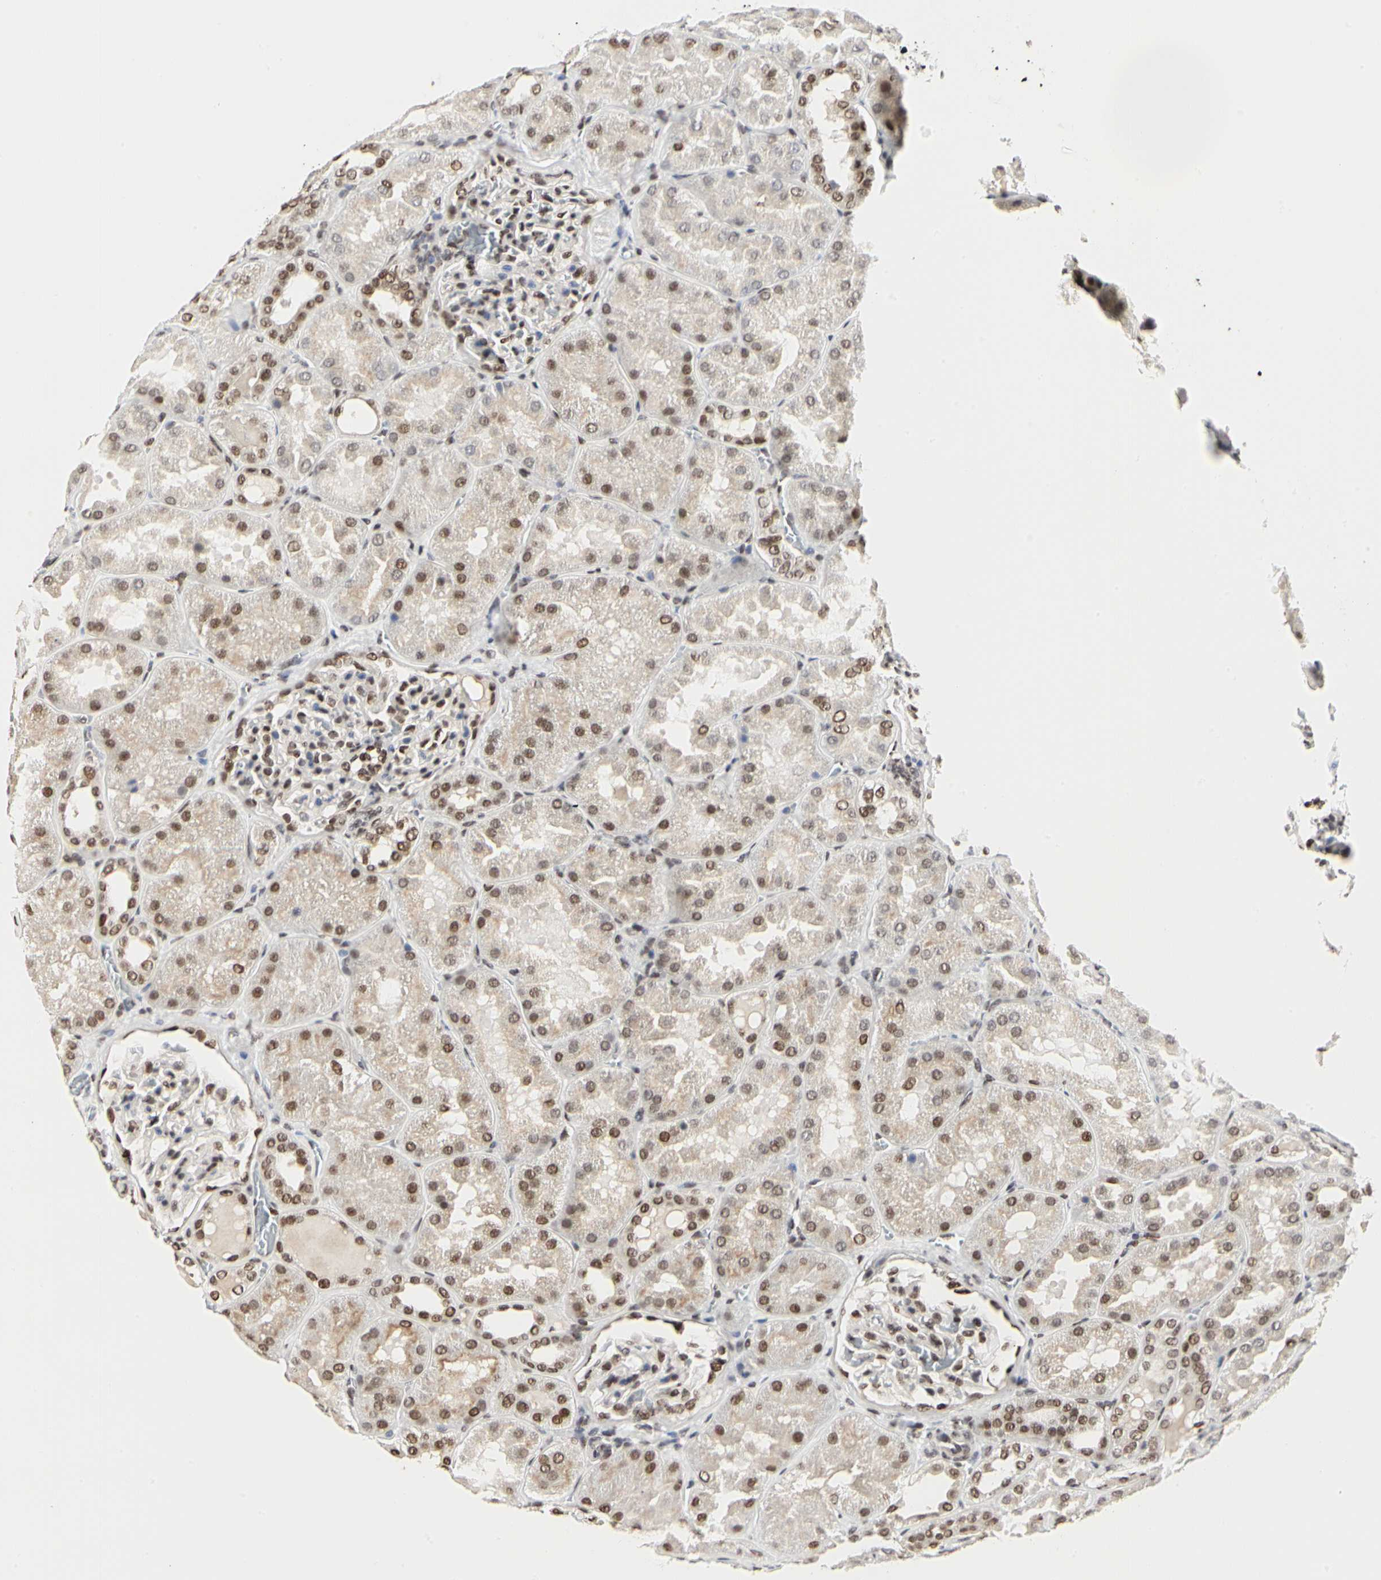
{"staining": {"intensity": "moderate", "quantity": "25%-75%", "location": "nuclear"}, "tissue": "kidney", "cell_type": "Cells in glomeruli", "image_type": "normal", "snomed": [{"axis": "morphology", "description": "Normal tissue, NOS"}, {"axis": "topography", "description": "Kidney"}], "caption": "Immunohistochemical staining of benign kidney exhibits medium levels of moderate nuclear expression in about 25%-75% of cells in glomeruli. Nuclei are stained in blue.", "gene": "PRMT3", "patient": {"sex": "male", "age": 28}}